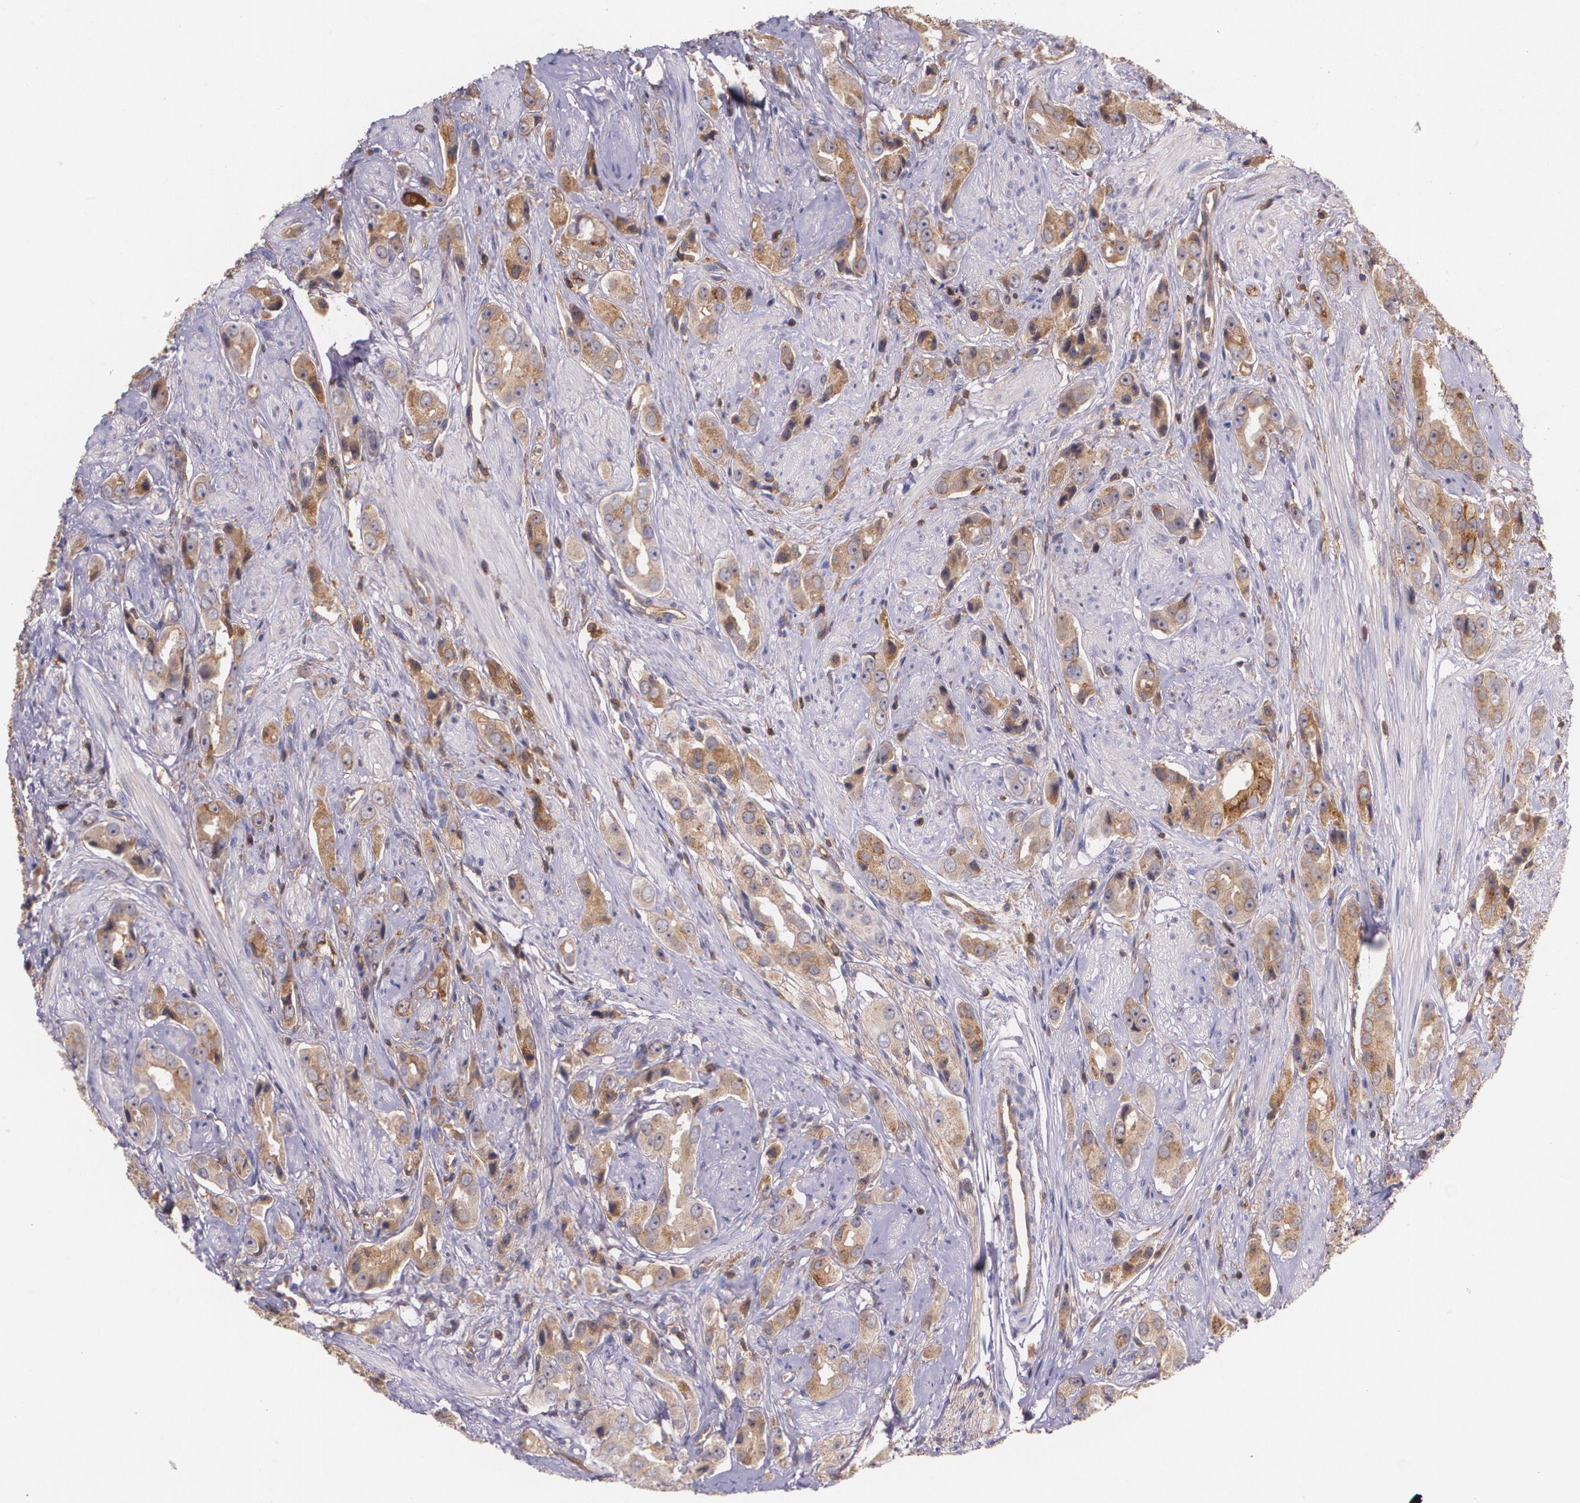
{"staining": {"intensity": "weak", "quantity": ">75%", "location": "cytoplasmic/membranous"}, "tissue": "prostate cancer", "cell_type": "Tumor cells", "image_type": "cancer", "snomed": [{"axis": "morphology", "description": "Adenocarcinoma, Medium grade"}, {"axis": "topography", "description": "Prostate"}], "caption": "Protein positivity by IHC reveals weak cytoplasmic/membranous positivity in about >75% of tumor cells in adenocarcinoma (medium-grade) (prostate). Using DAB (3,3'-diaminobenzidine) (brown) and hematoxylin (blue) stains, captured at high magnification using brightfield microscopy.", "gene": "B2M", "patient": {"sex": "male", "age": 53}}